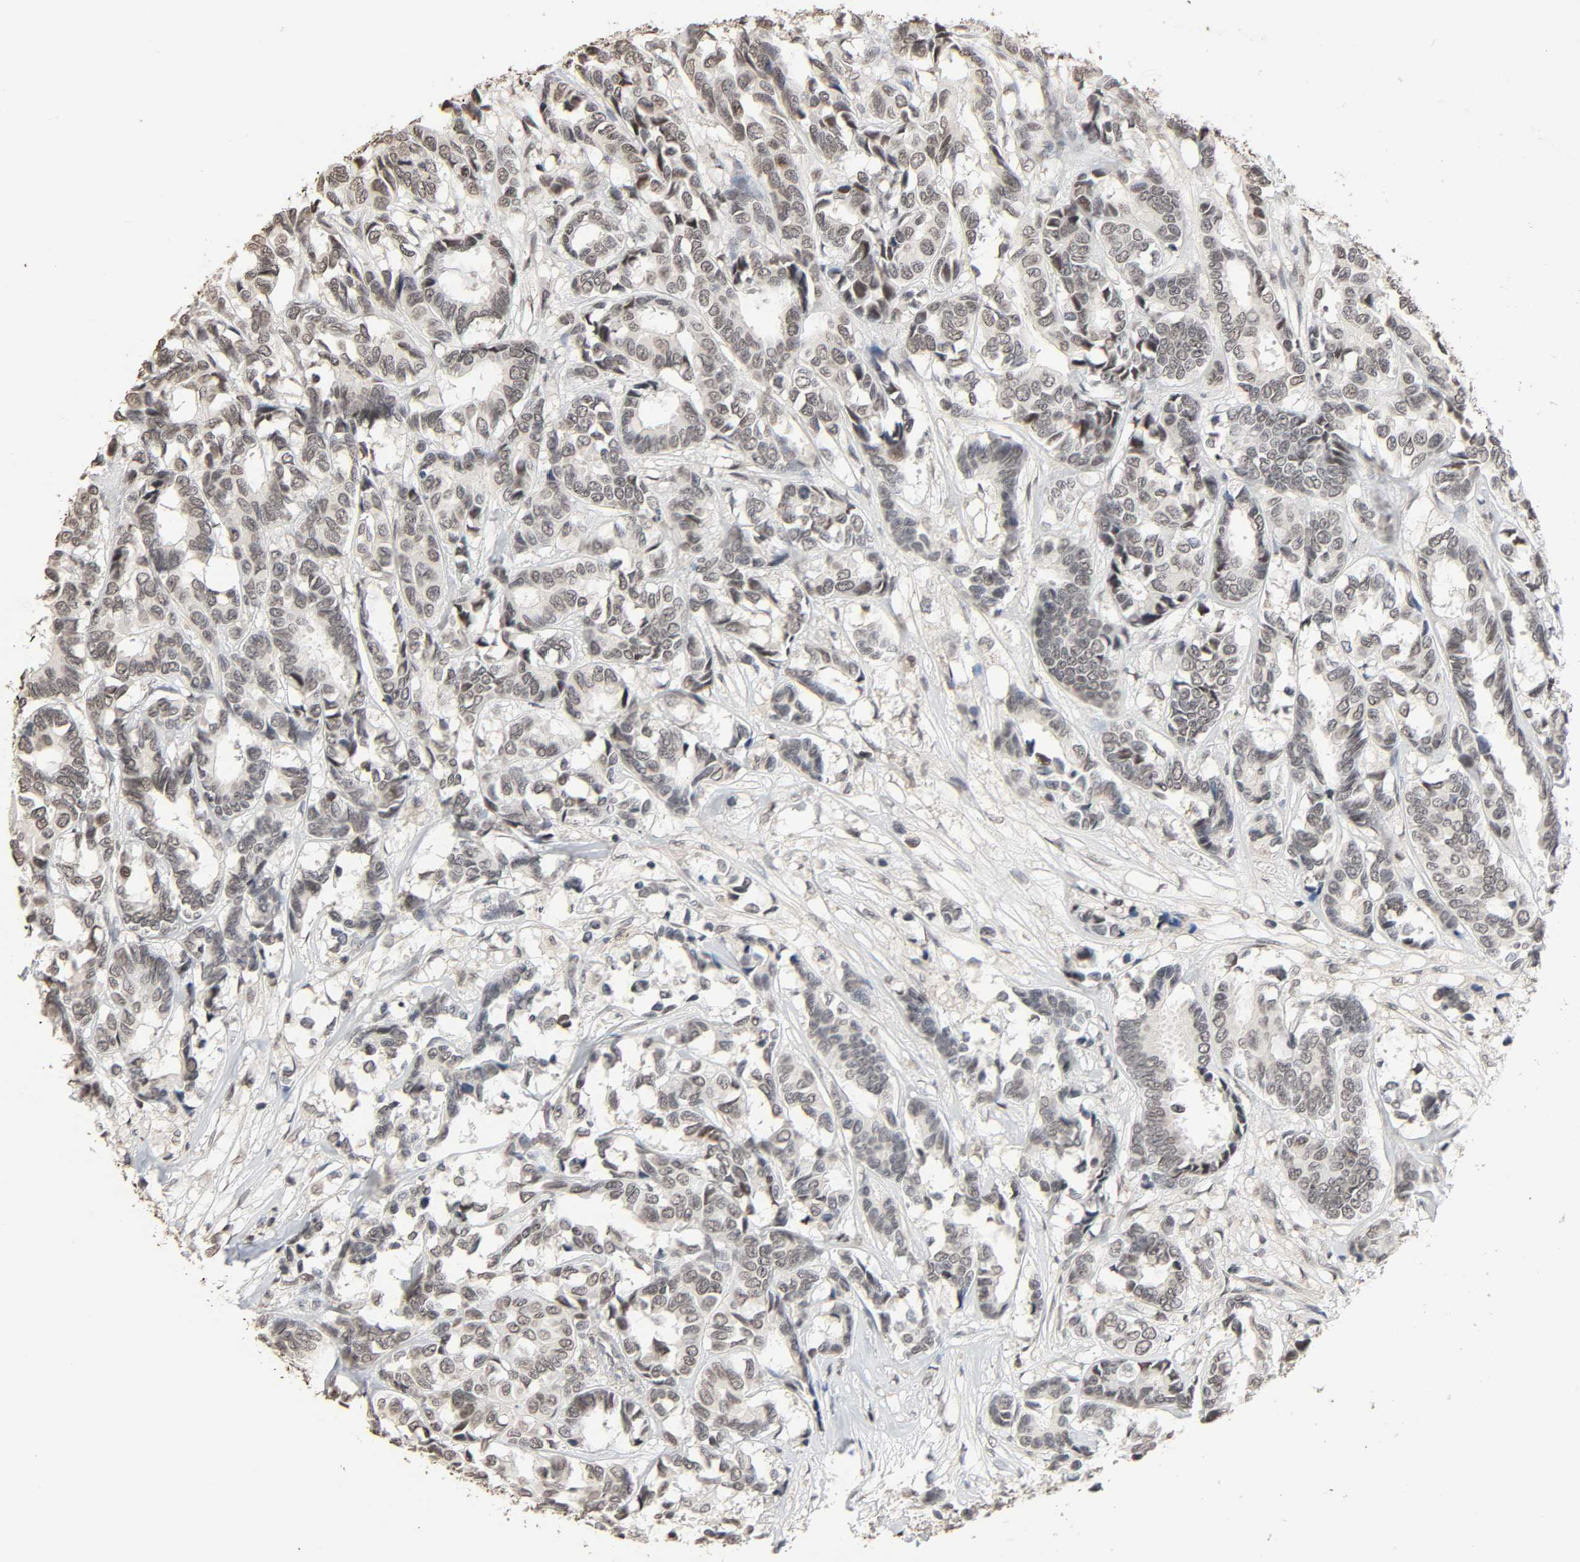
{"staining": {"intensity": "negative", "quantity": "none", "location": "none"}, "tissue": "breast cancer", "cell_type": "Tumor cells", "image_type": "cancer", "snomed": [{"axis": "morphology", "description": "Duct carcinoma"}, {"axis": "topography", "description": "Breast"}], "caption": "High power microscopy histopathology image of an immunohistochemistry photomicrograph of breast cancer, revealing no significant expression in tumor cells.", "gene": "STK4", "patient": {"sex": "female", "age": 87}}